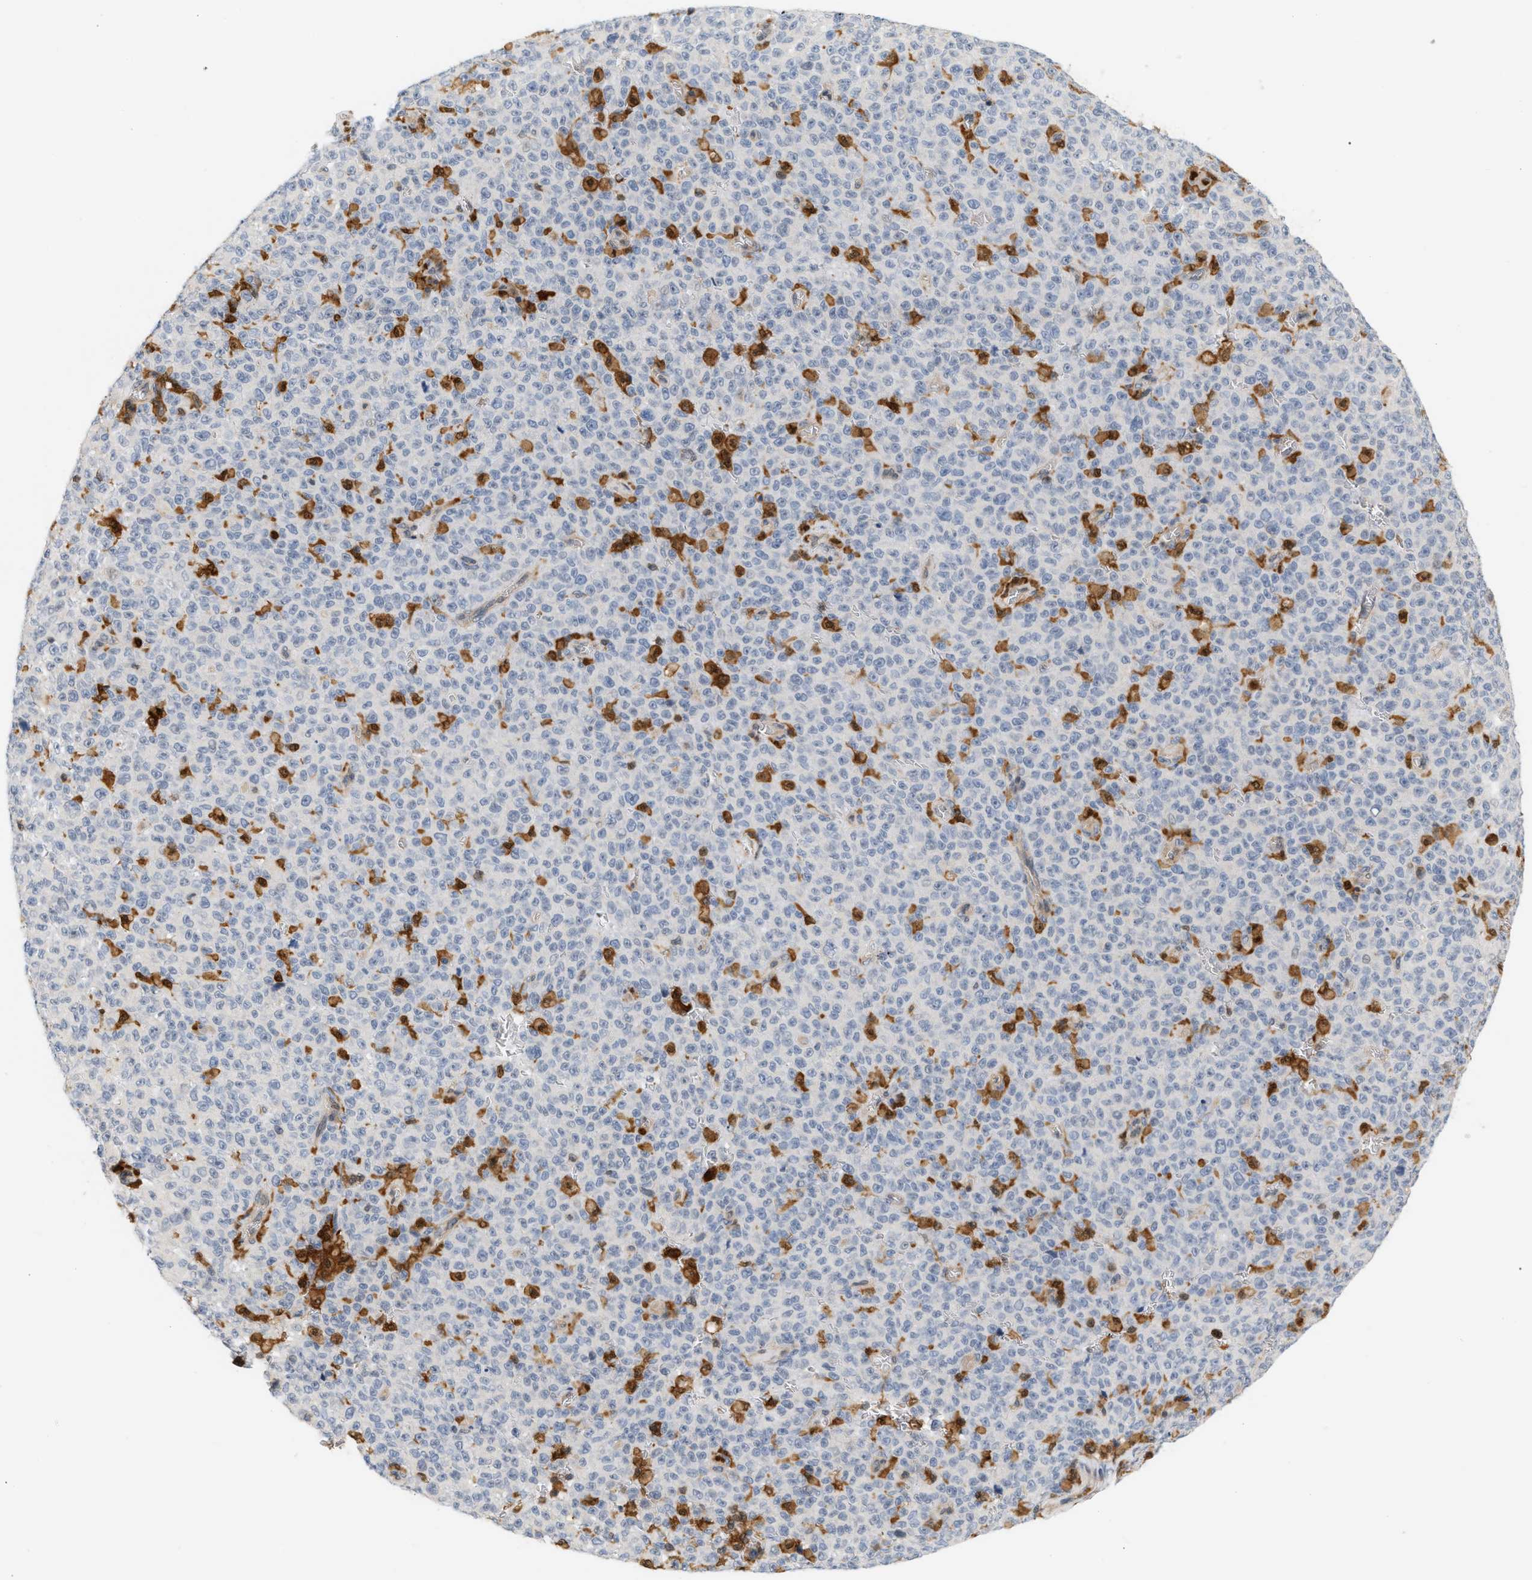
{"staining": {"intensity": "negative", "quantity": "none", "location": "none"}, "tissue": "melanoma", "cell_type": "Tumor cells", "image_type": "cancer", "snomed": [{"axis": "morphology", "description": "Malignant melanoma, NOS"}, {"axis": "topography", "description": "Skin"}], "caption": "A photomicrograph of melanoma stained for a protein exhibits no brown staining in tumor cells.", "gene": "PYCARD", "patient": {"sex": "female", "age": 82}}